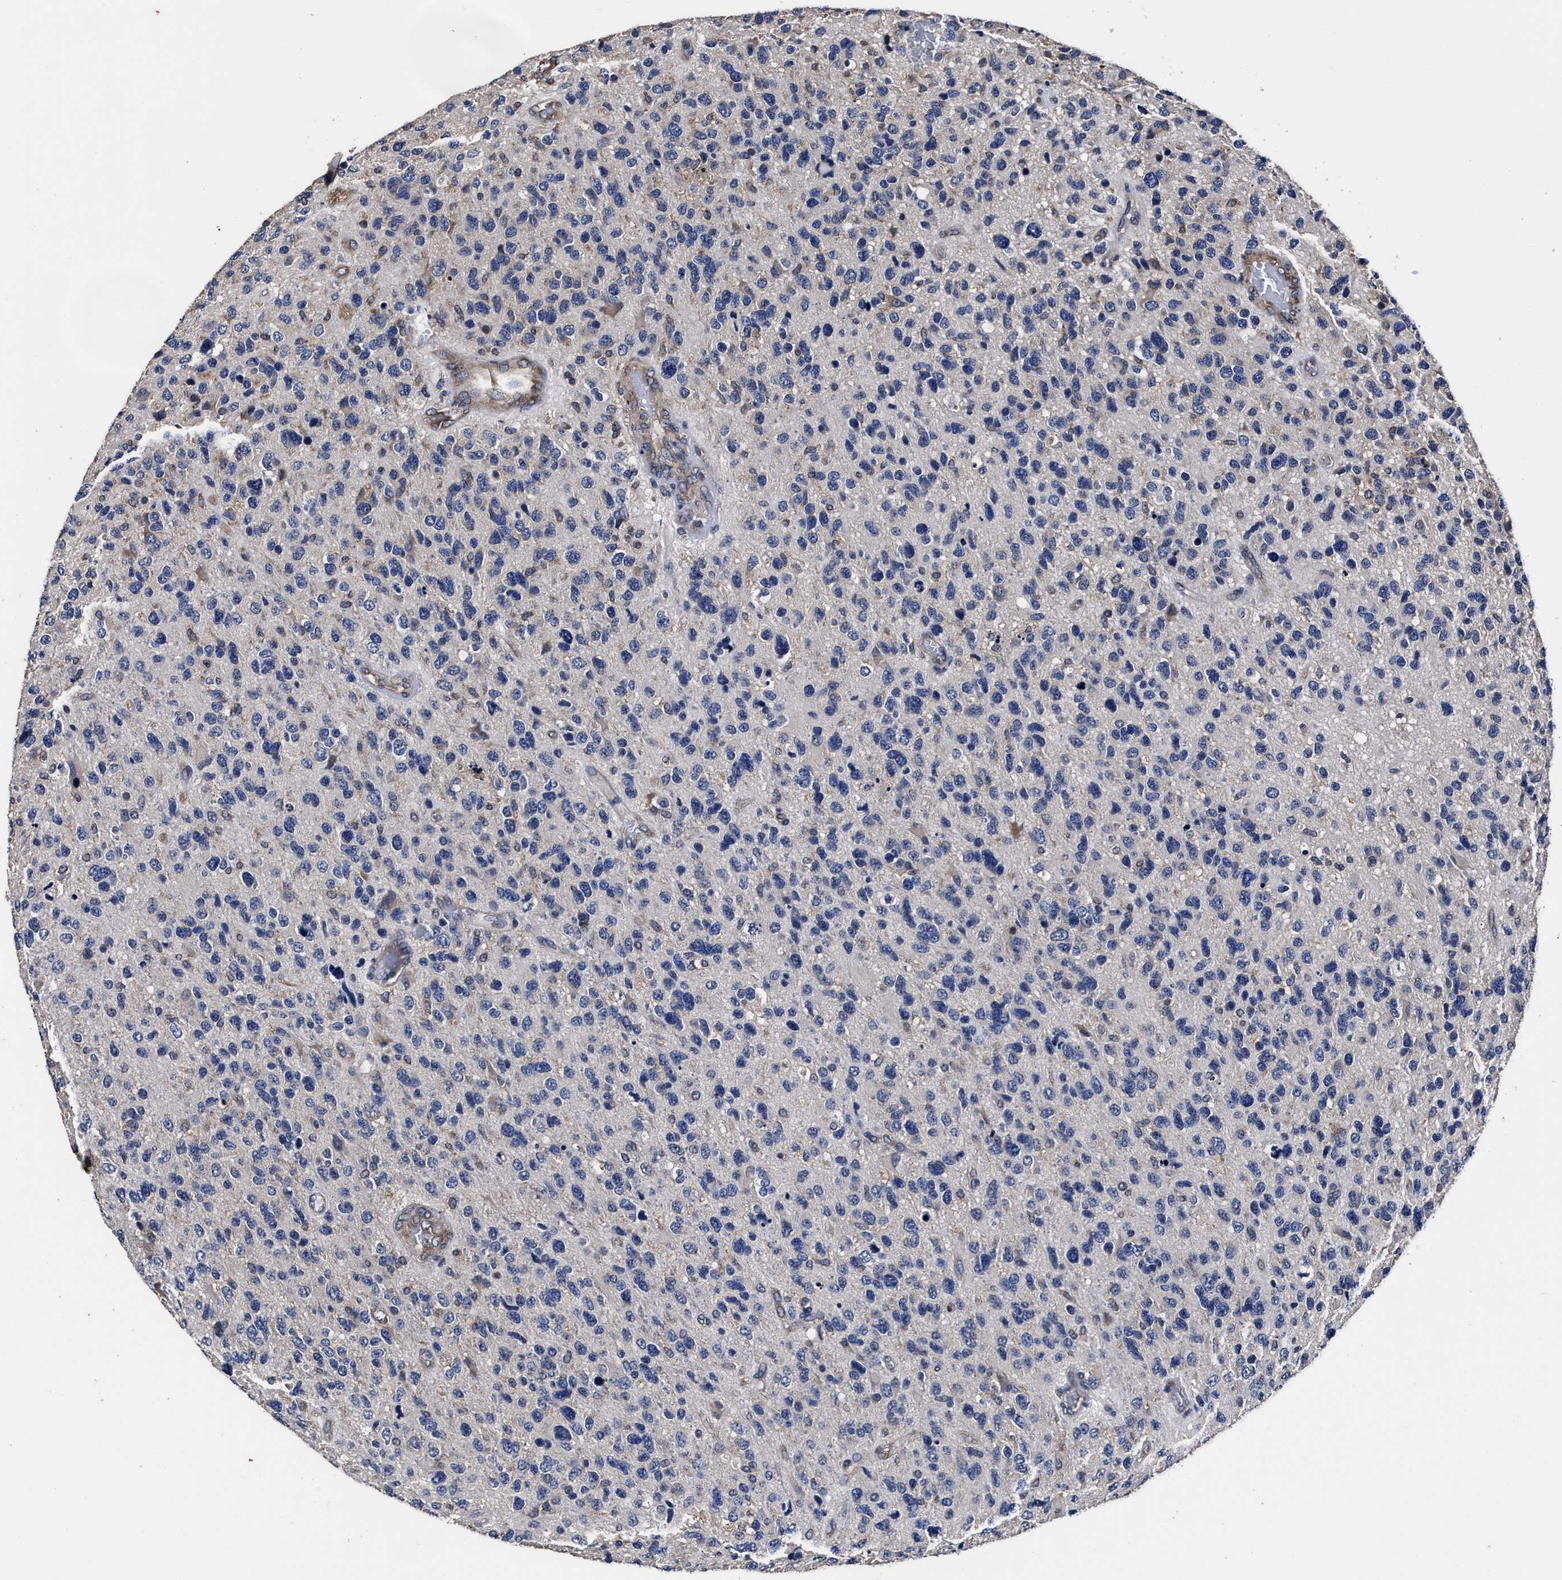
{"staining": {"intensity": "negative", "quantity": "none", "location": "none"}, "tissue": "glioma", "cell_type": "Tumor cells", "image_type": "cancer", "snomed": [{"axis": "morphology", "description": "Glioma, malignant, High grade"}, {"axis": "topography", "description": "Brain"}], "caption": "Human high-grade glioma (malignant) stained for a protein using immunohistochemistry (IHC) exhibits no positivity in tumor cells.", "gene": "AVEN", "patient": {"sex": "female", "age": 58}}